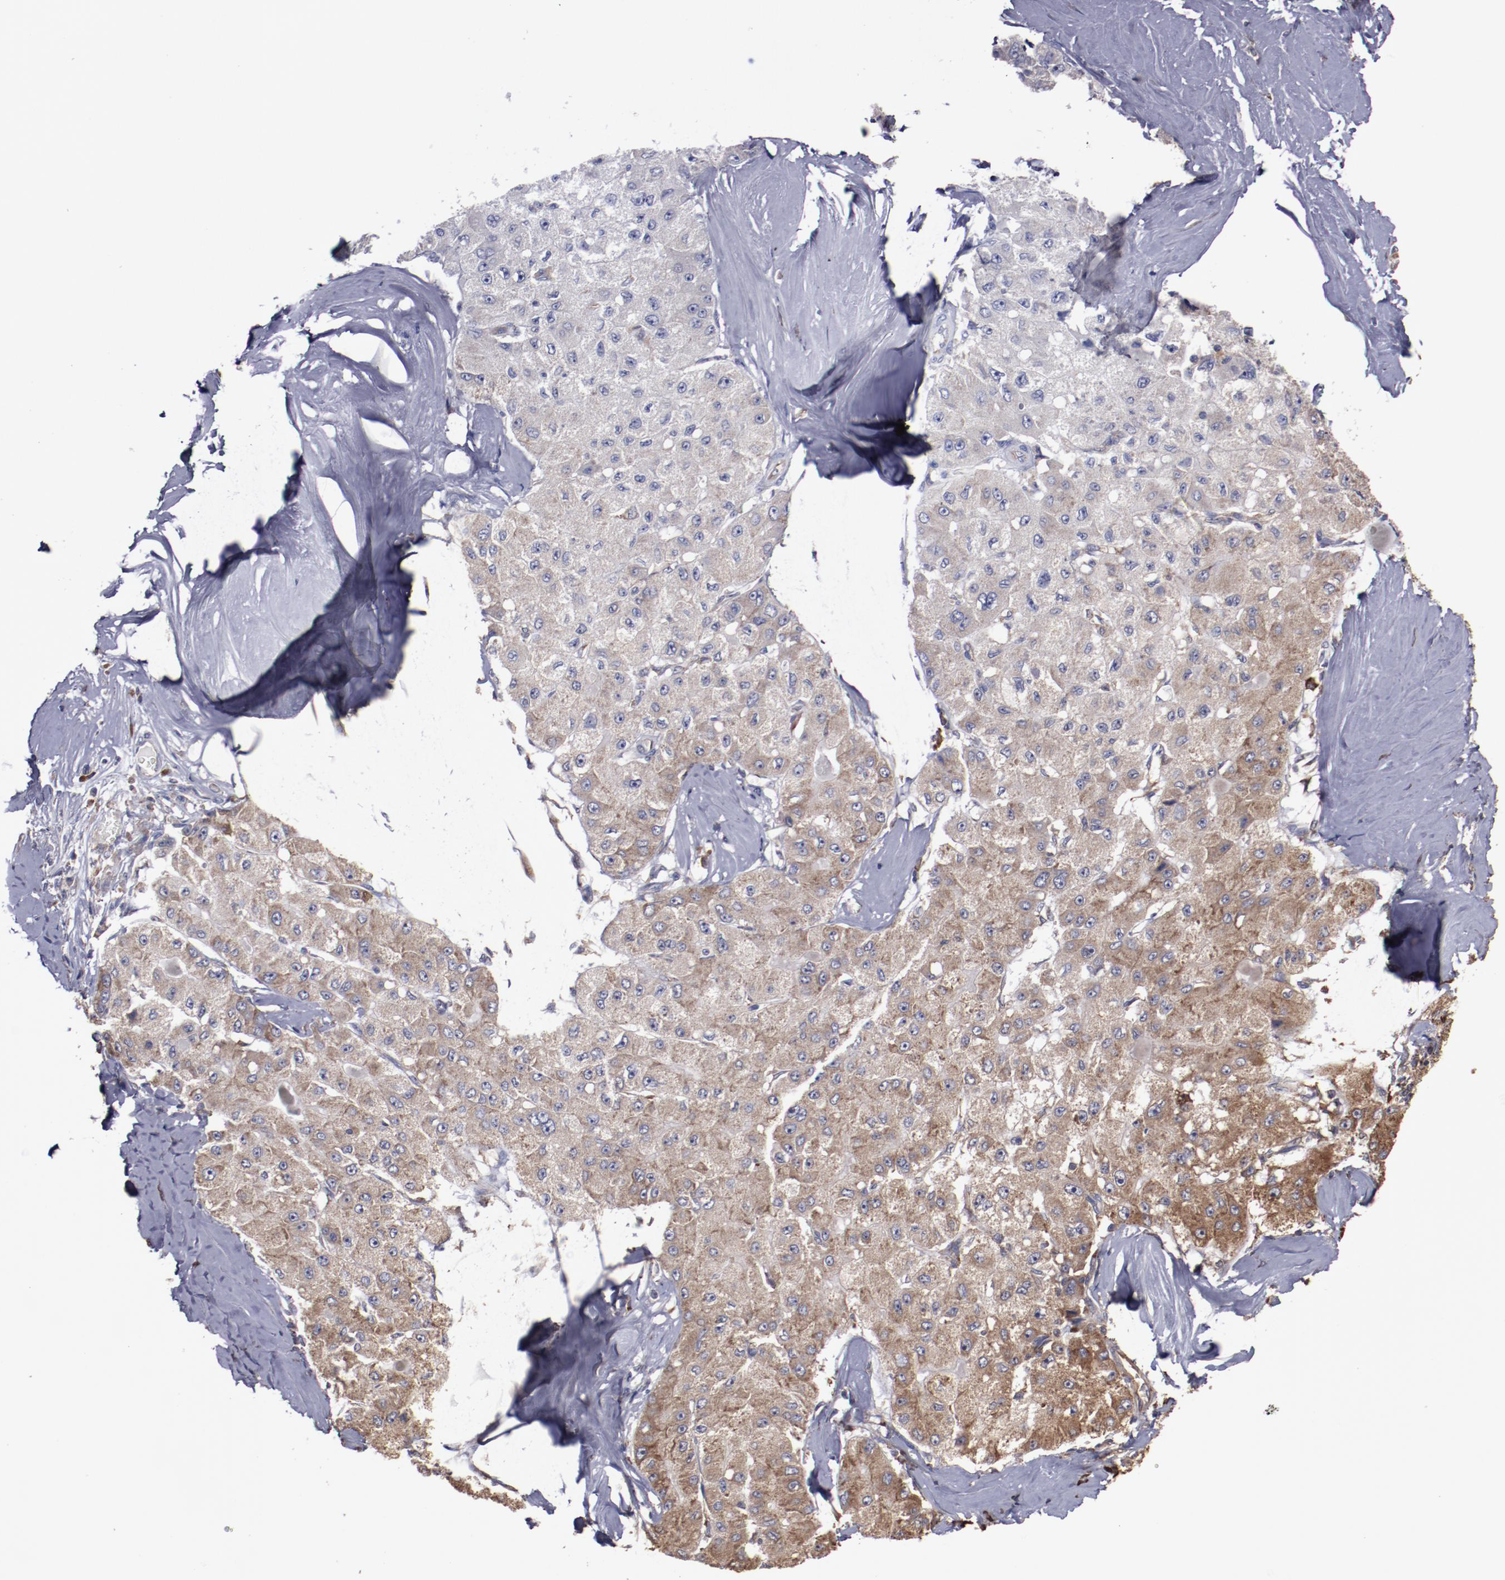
{"staining": {"intensity": "moderate", "quantity": "25%-75%", "location": "cytoplasmic/membranous"}, "tissue": "liver cancer", "cell_type": "Tumor cells", "image_type": "cancer", "snomed": [{"axis": "morphology", "description": "Carcinoma, Hepatocellular, NOS"}, {"axis": "topography", "description": "Liver"}], "caption": "Liver hepatocellular carcinoma stained with DAB (3,3'-diaminobenzidine) immunohistochemistry displays medium levels of moderate cytoplasmic/membranous staining in approximately 25%-75% of tumor cells.", "gene": "RPS4Y1", "patient": {"sex": "male", "age": 80}}